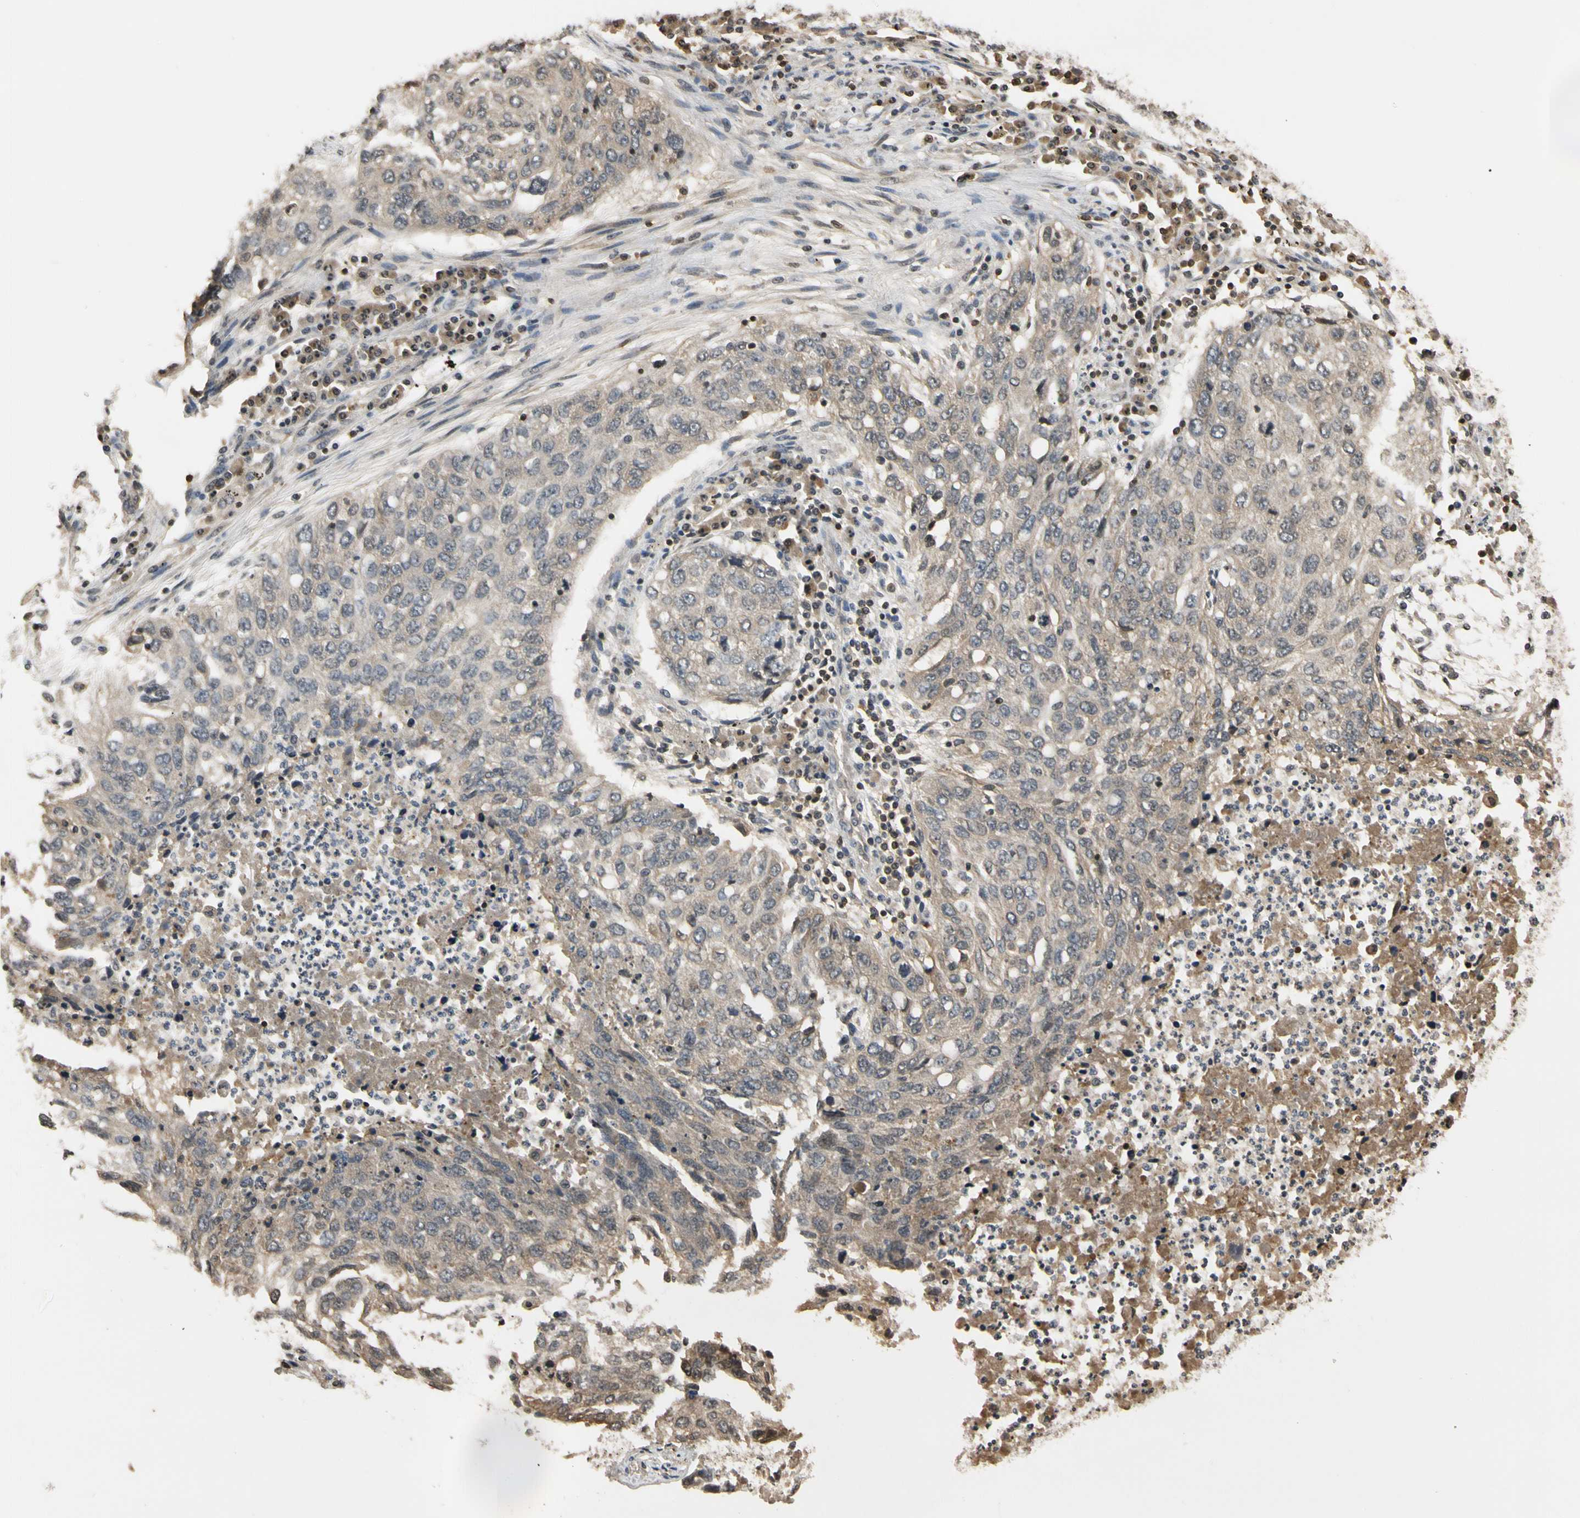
{"staining": {"intensity": "weak", "quantity": ">75%", "location": "cytoplasmic/membranous"}, "tissue": "lung cancer", "cell_type": "Tumor cells", "image_type": "cancer", "snomed": [{"axis": "morphology", "description": "Squamous cell carcinoma, NOS"}, {"axis": "topography", "description": "Lung"}], "caption": "DAB (3,3'-diaminobenzidine) immunohistochemical staining of human lung cancer (squamous cell carcinoma) shows weak cytoplasmic/membranous protein positivity in about >75% of tumor cells.", "gene": "SOD1", "patient": {"sex": "female", "age": 63}}